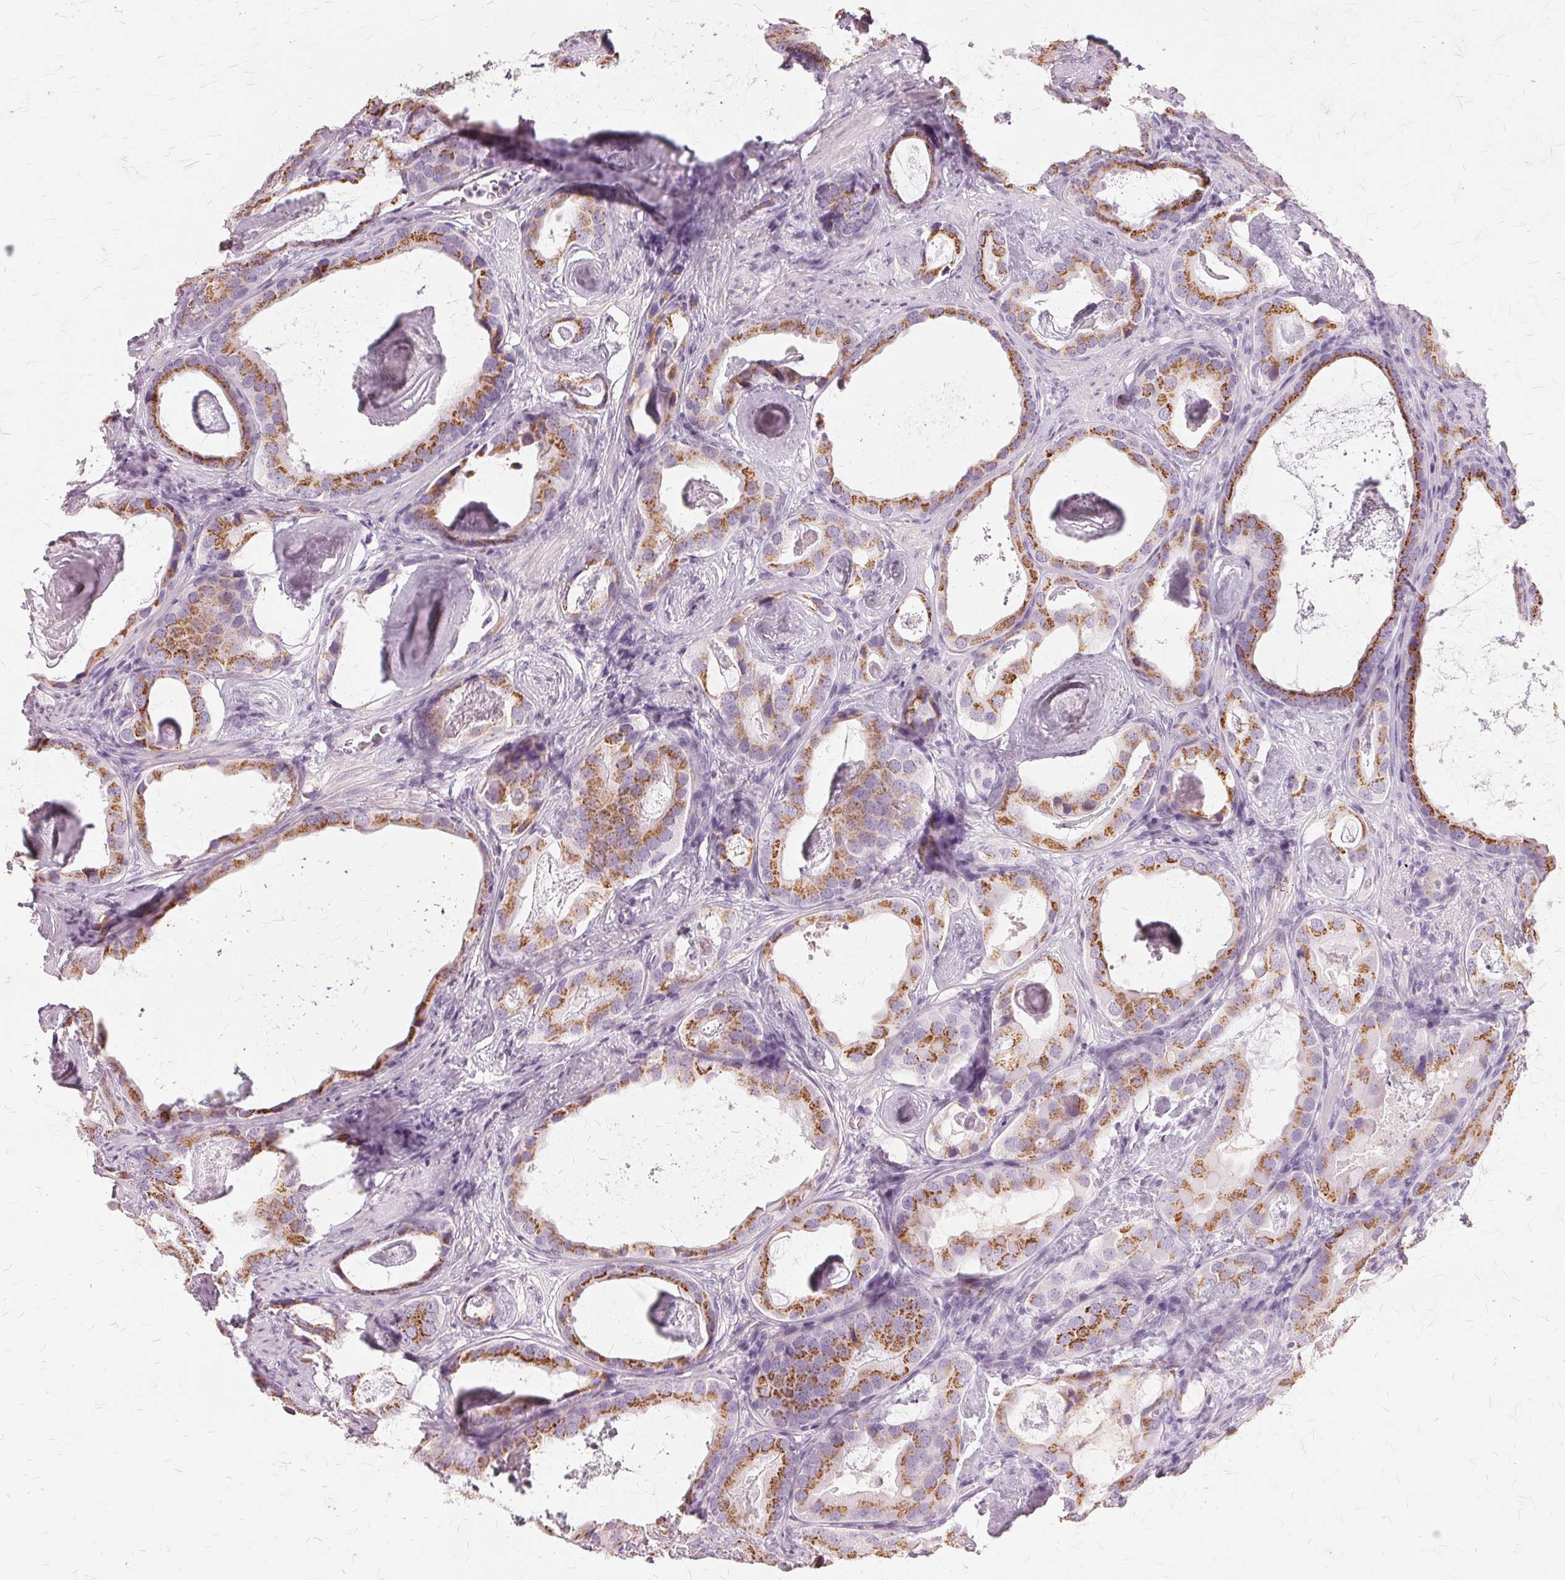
{"staining": {"intensity": "moderate", "quantity": ">75%", "location": "cytoplasmic/membranous"}, "tissue": "prostate cancer", "cell_type": "Tumor cells", "image_type": "cancer", "snomed": [{"axis": "morphology", "description": "Adenocarcinoma, Low grade"}, {"axis": "topography", "description": "Prostate and seminal vesicle, NOS"}], "caption": "DAB (3,3'-diaminobenzidine) immunohistochemical staining of adenocarcinoma (low-grade) (prostate) exhibits moderate cytoplasmic/membranous protein expression in about >75% of tumor cells.", "gene": "SLC45A3", "patient": {"sex": "male", "age": 71}}